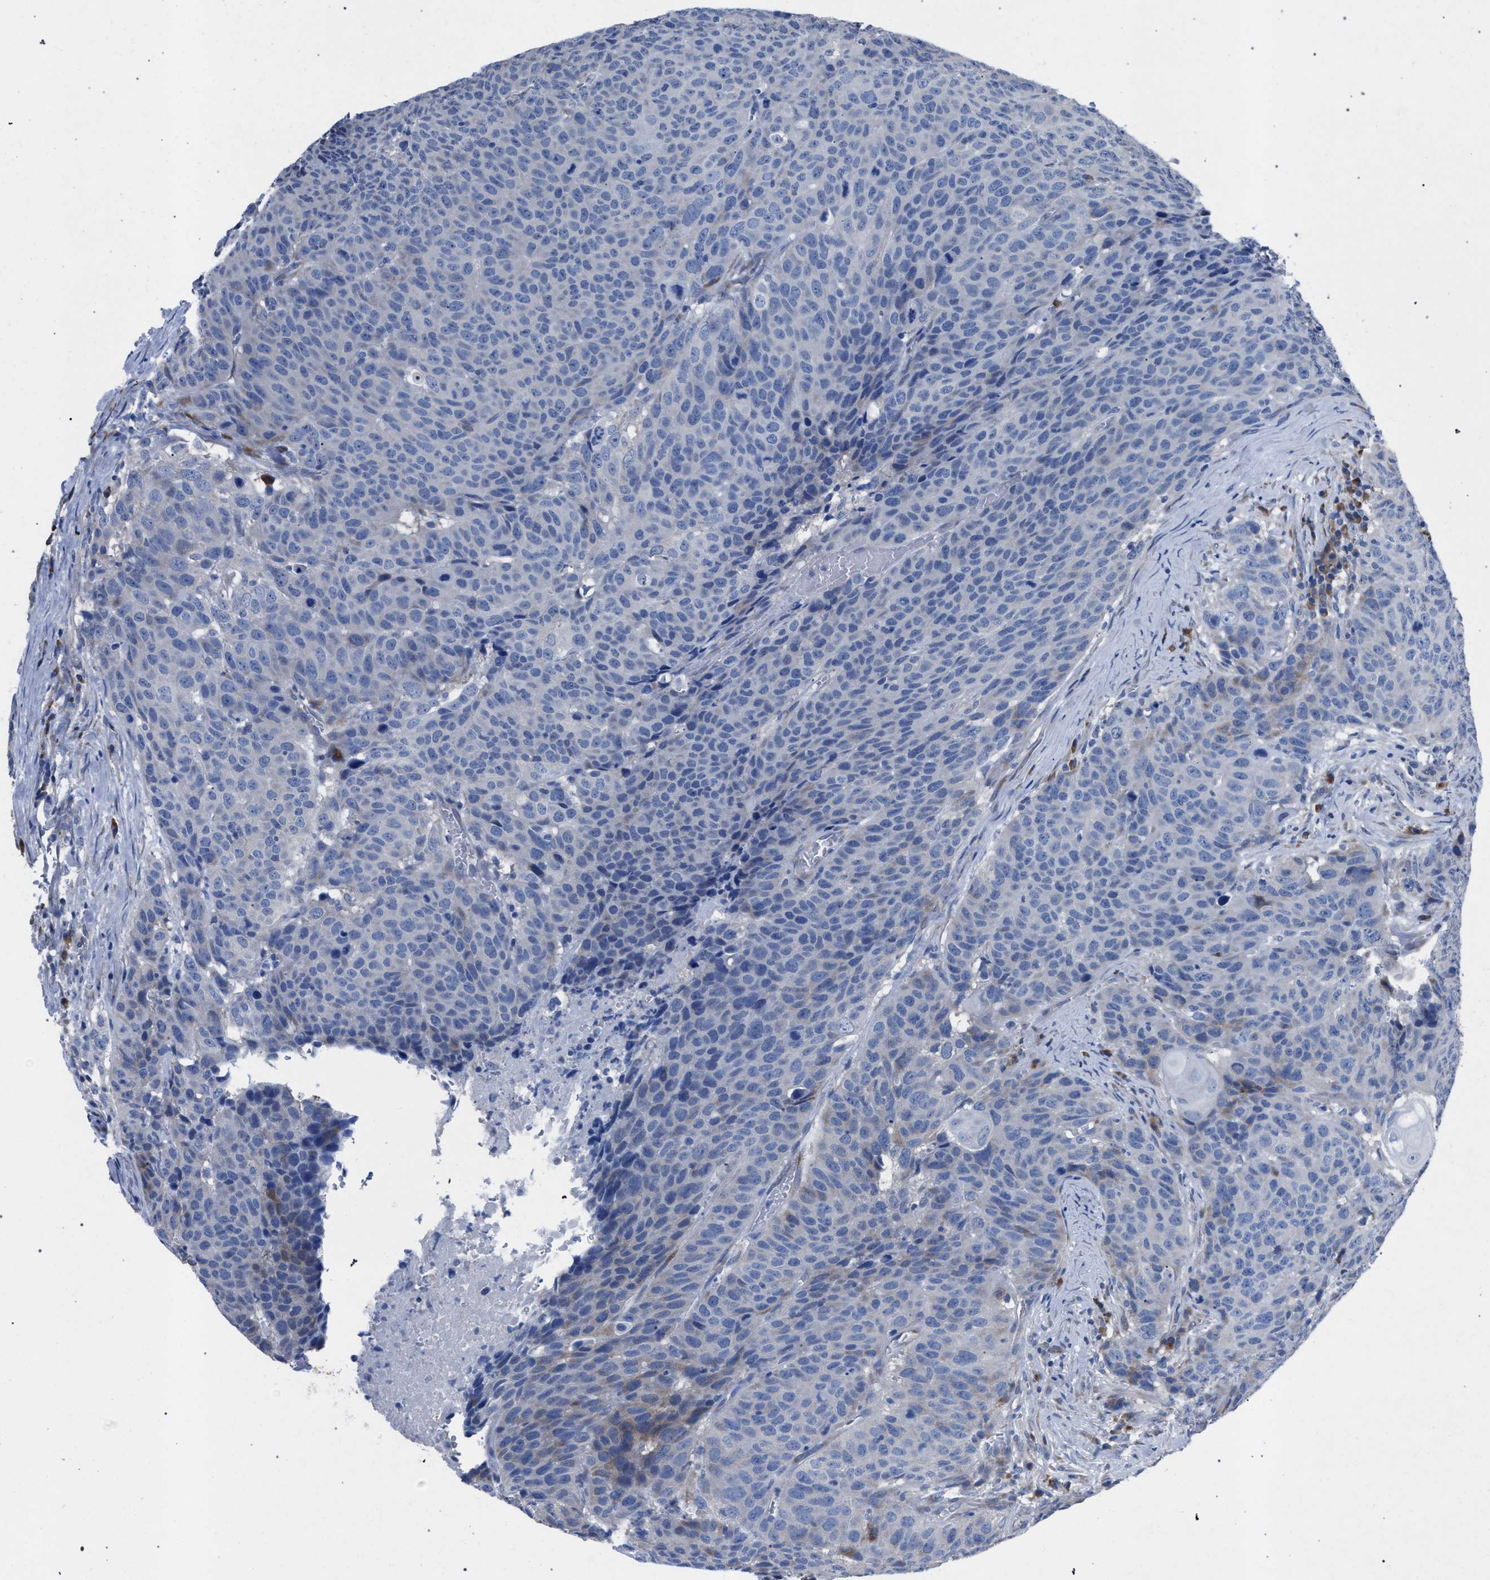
{"staining": {"intensity": "negative", "quantity": "none", "location": "none"}, "tissue": "head and neck cancer", "cell_type": "Tumor cells", "image_type": "cancer", "snomed": [{"axis": "morphology", "description": "Squamous cell carcinoma, NOS"}, {"axis": "topography", "description": "Head-Neck"}], "caption": "Tumor cells are negative for protein expression in human squamous cell carcinoma (head and neck). (DAB IHC visualized using brightfield microscopy, high magnification).", "gene": "CRYZ", "patient": {"sex": "male", "age": 66}}